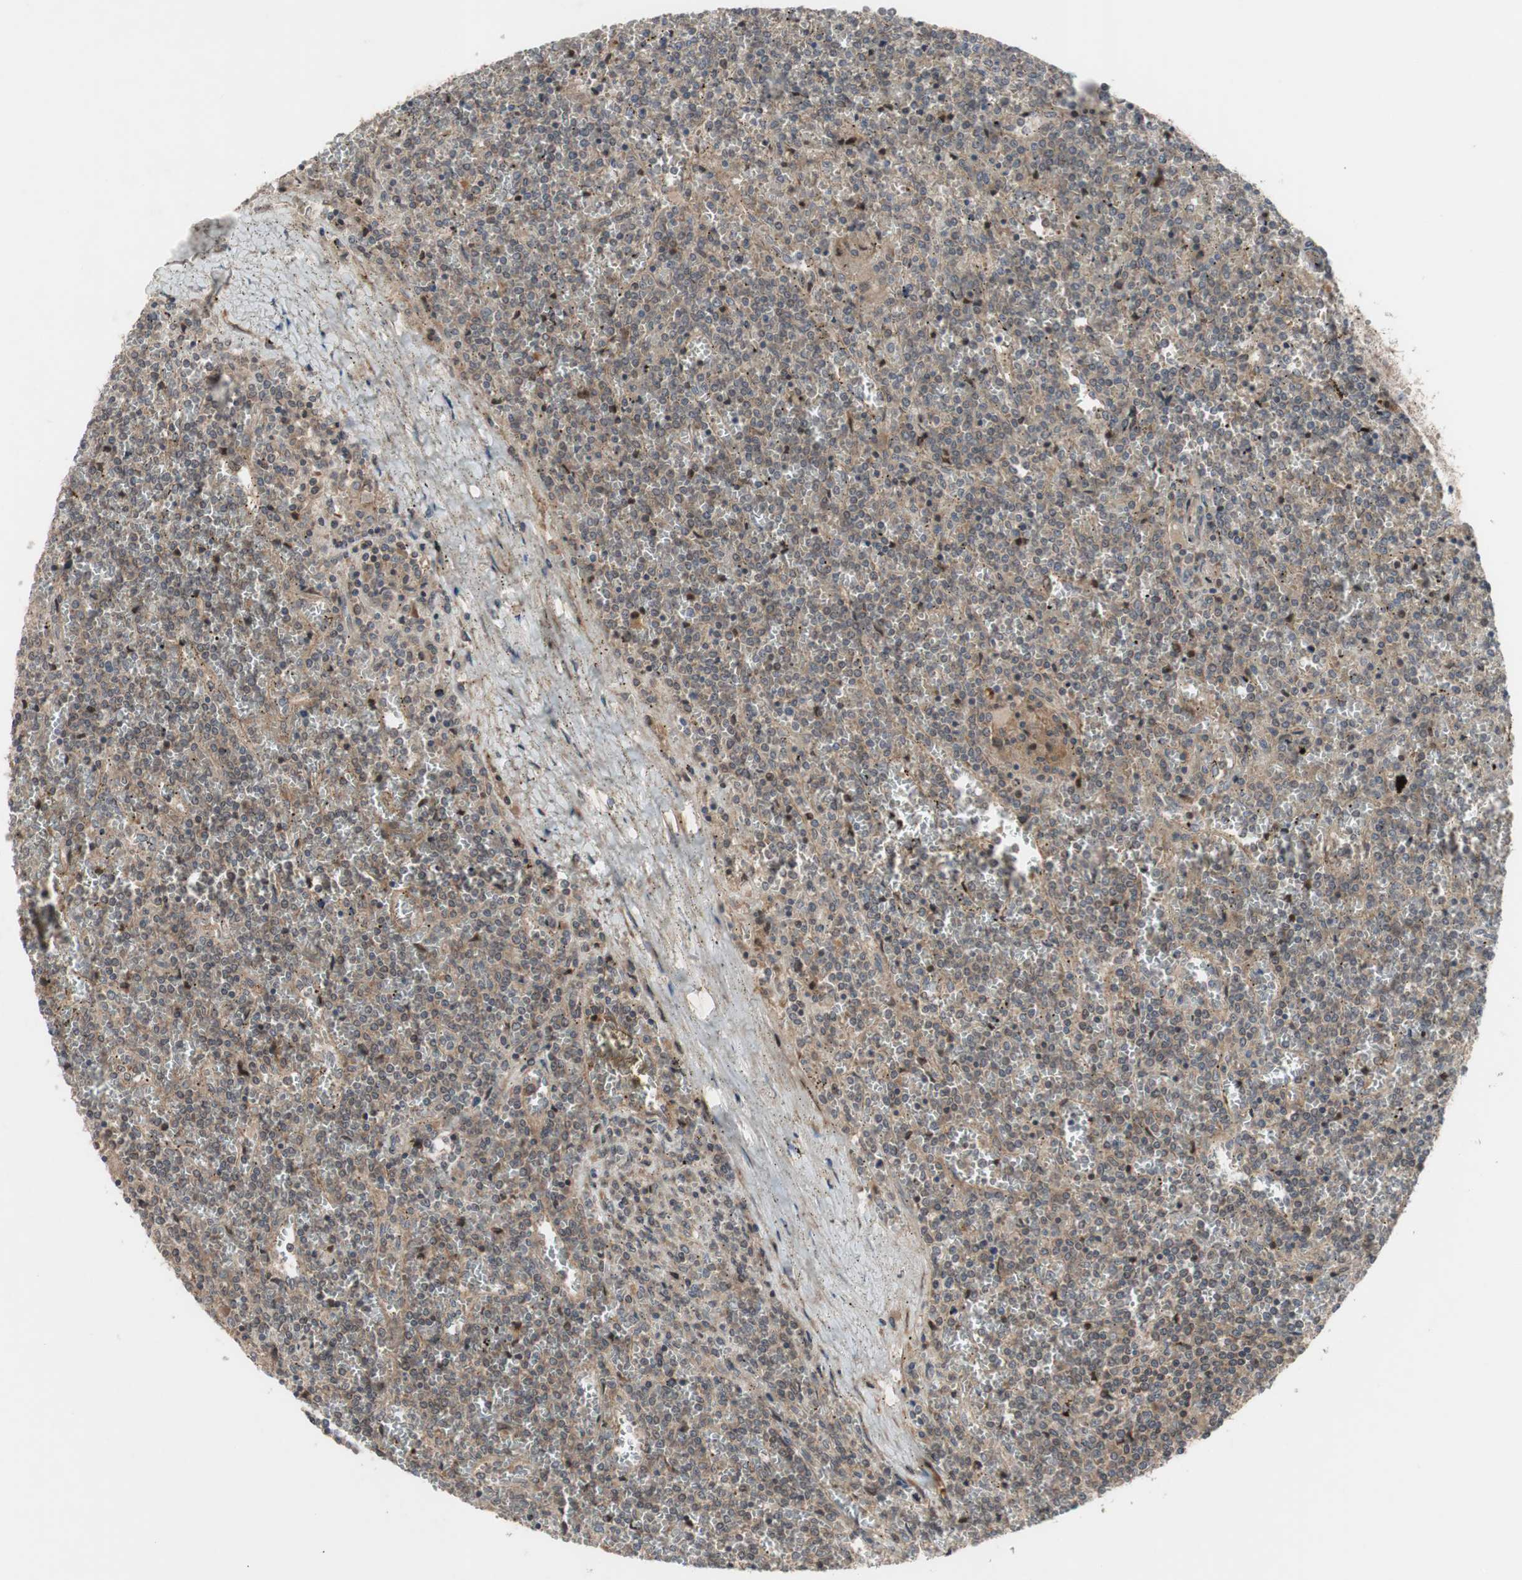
{"staining": {"intensity": "weak", "quantity": ">75%", "location": "cytoplasmic/membranous"}, "tissue": "lymphoma", "cell_type": "Tumor cells", "image_type": "cancer", "snomed": [{"axis": "morphology", "description": "Malignant lymphoma, non-Hodgkin's type, Low grade"}, {"axis": "topography", "description": "Spleen"}], "caption": "Tumor cells show low levels of weak cytoplasmic/membranous positivity in approximately >75% of cells in malignant lymphoma, non-Hodgkin's type (low-grade).", "gene": "OAZ1", "patient": {"sex": "female", "age": 19}}